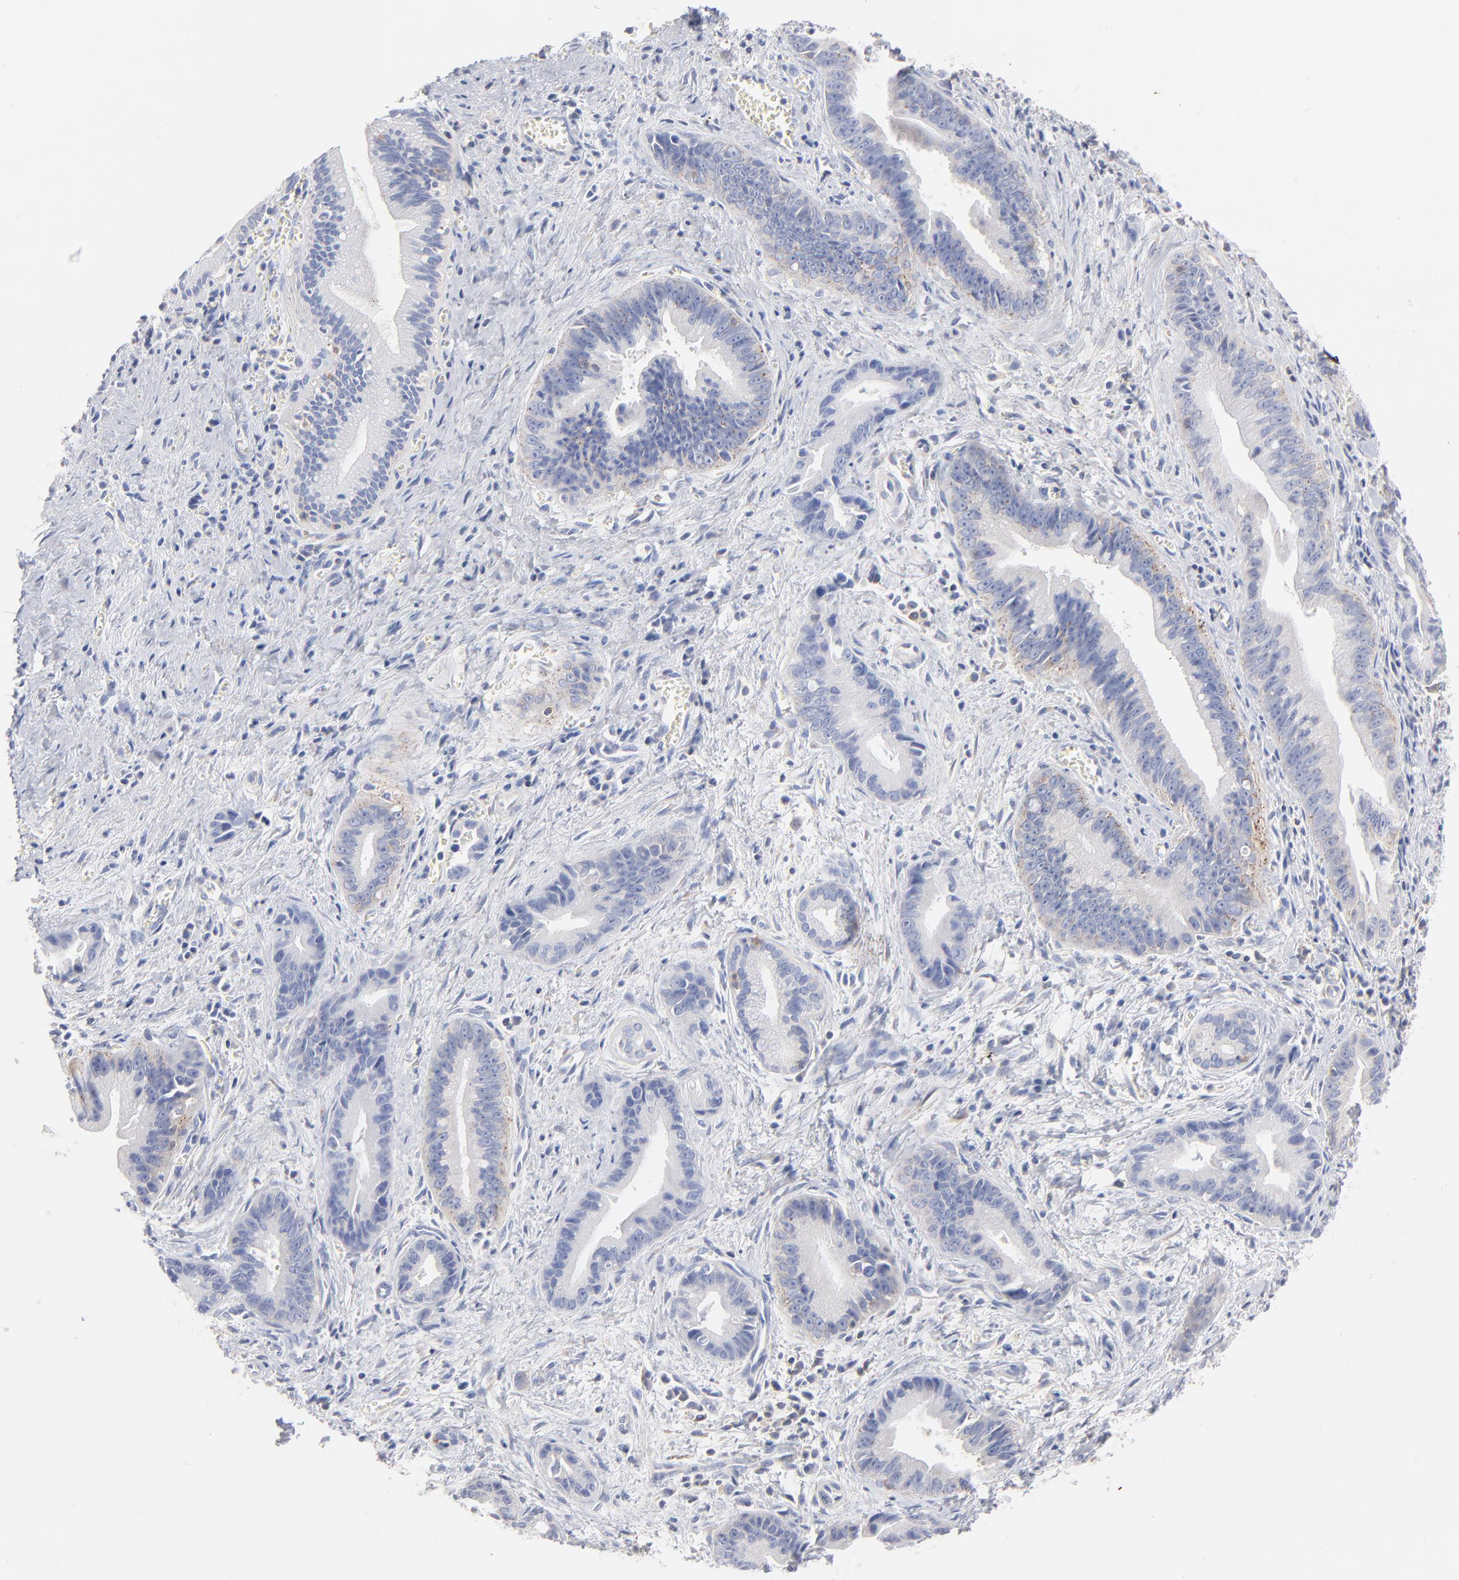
{"staining": {"intensity": "negative", "quantity": "none", "location": "none"}, "tissue": "liver cancer", "cell_type": "Tumor cells", "image_type": "cancer", "snomed": [{"axis": "morphology", "description": "Cholangiocarcinoma"}, {"axis": "topography", "description": "Liver"}], "caption": "Immunohistochemical staining of cholangiocarcinoma (liver) shows no significant expression in tumor cells.", "gene": "SEPTIN6", "patient": {"sex": "female", "age": 55}}